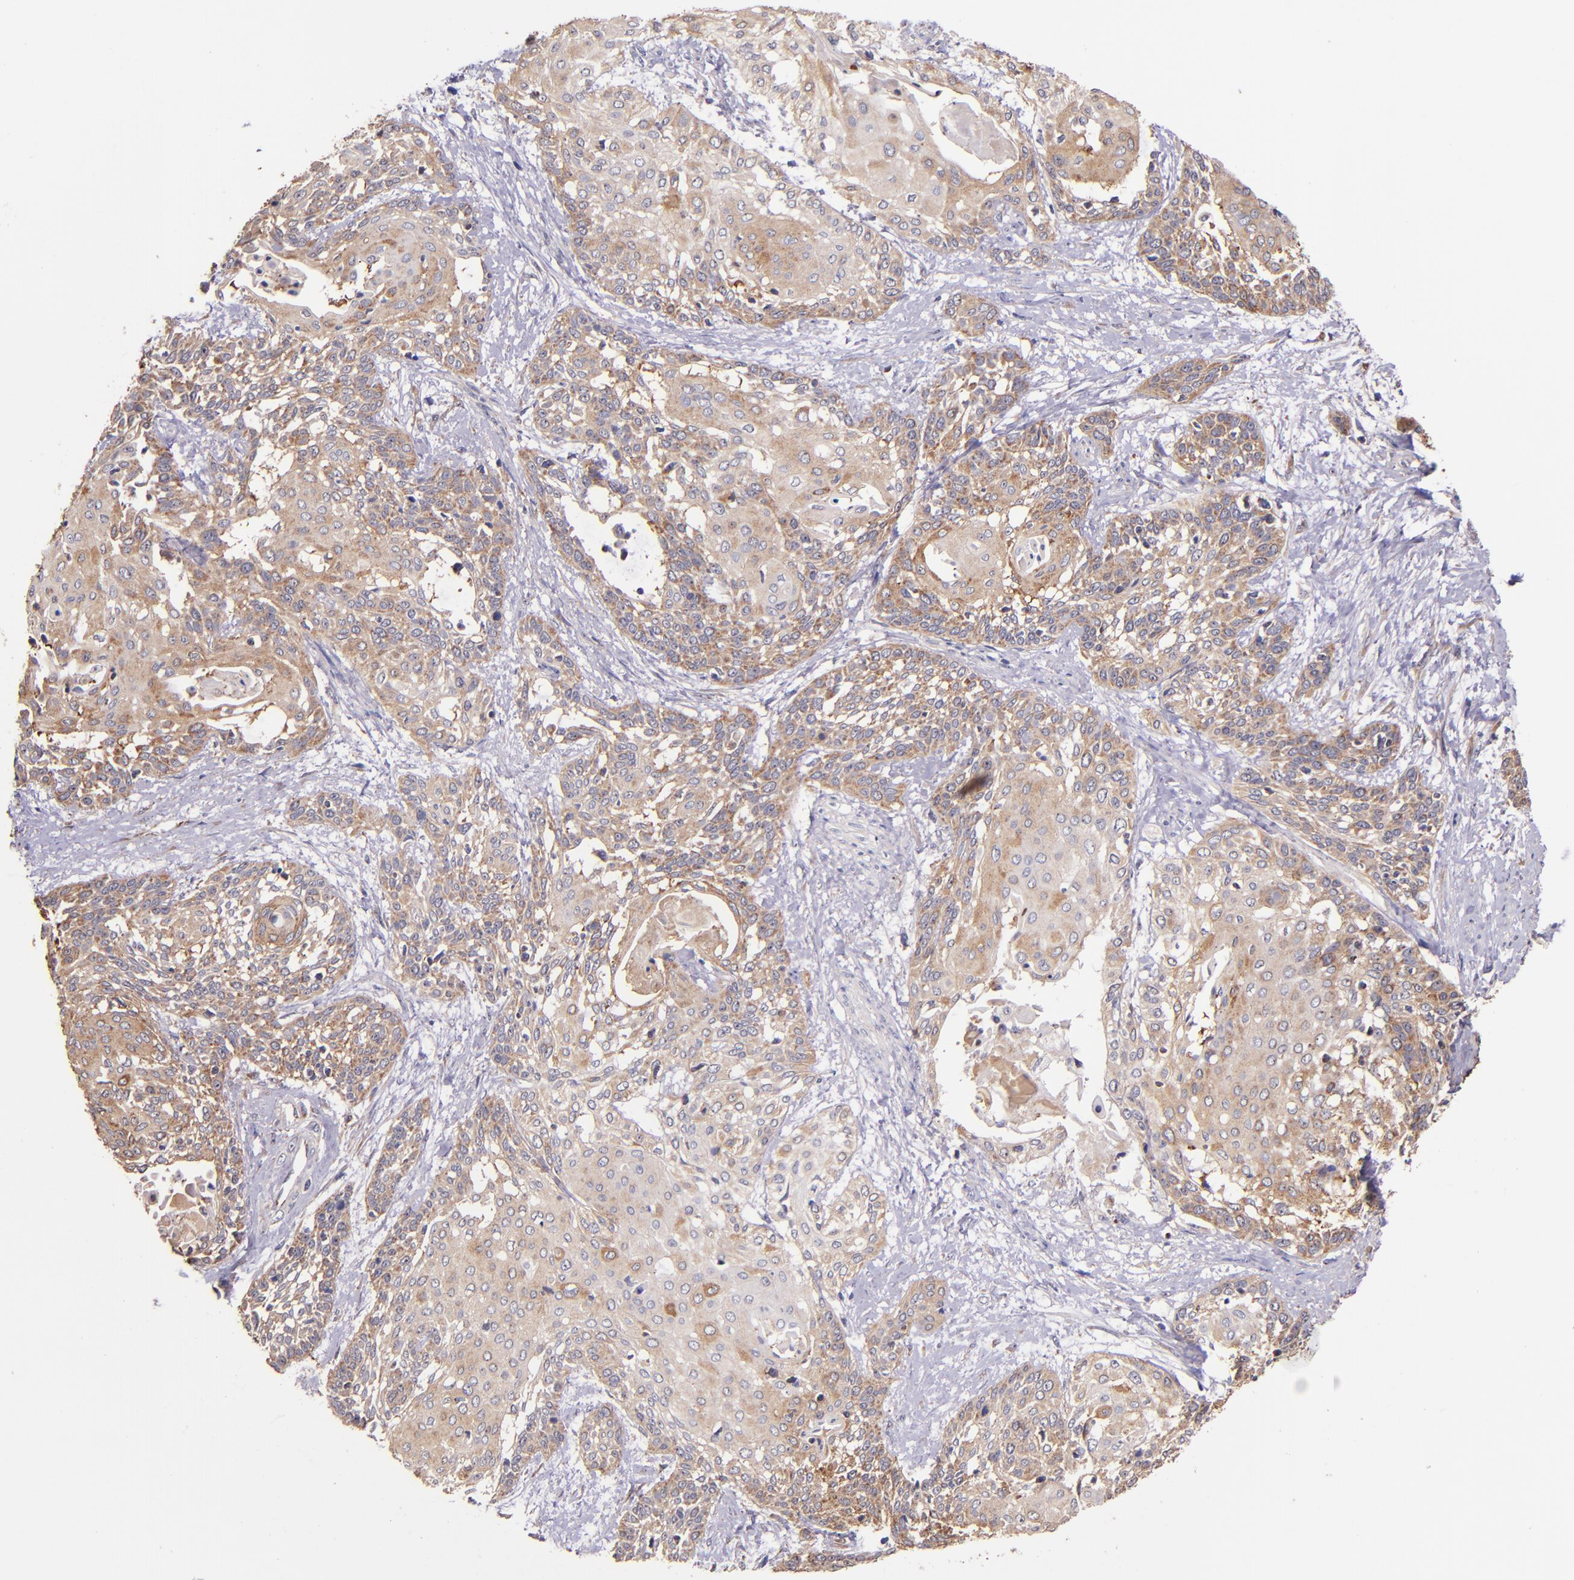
{"staining": {"intensity": "moderate", "quantity": ">75%", "location": "cytoplasmic/membranous"}, "tissue": "cervical cancer", "cell_type": "Tumor cells", "image_type": "cancer", "snomed": [{"axis": "morphology", "description": "Squamous cell carcinoma, NOS"}, {"axis": "topography", "description": "Cervix"}], "caption": "This is a photomicrograph of IHC staining of cervical cancer, which shows moderate staining in the cytoplasmic/membranous of tumor cells.", "gene": "SHC1", "patient": {"sex": "female", "age": 57}}